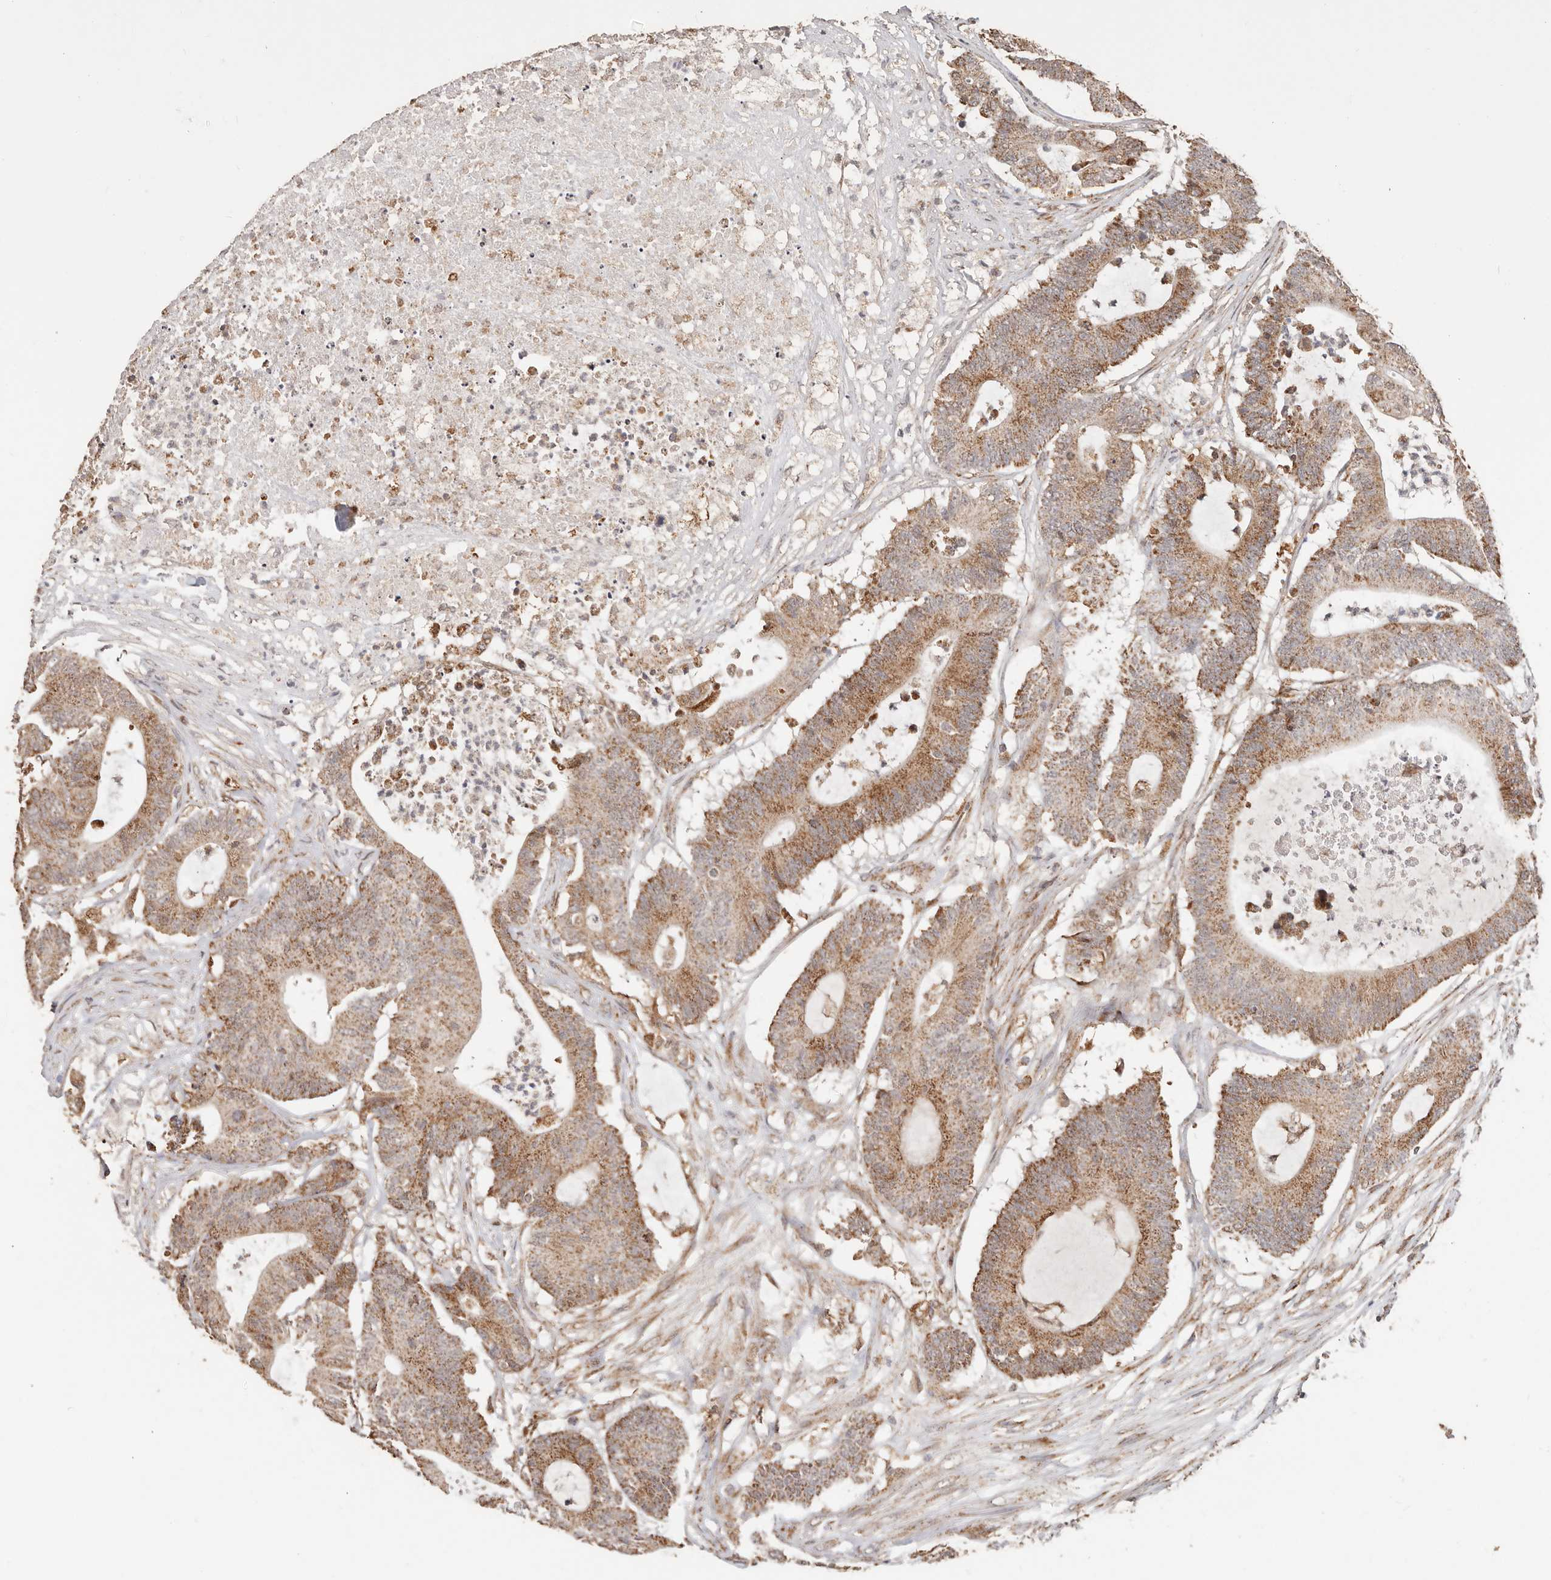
{"staining": {"intensity": "moderate", "quantity": ">75%", "location": "cytoplasmic/membranous"}, "tissue": "colorectal cancer", "cell_type": "Tumor cells", "image_type": "cancer", "snomed": [{"axis": "morphology", "description": "Adenocarcinoma, NOS"}, {"axis": "topography", "description": "Colon"}], "caption": "Colorectal cancer tissue displays moderate cytoplasmic/membranous staining in about >75% of tumor cells, visualized by immunohistochemistry.", "gene": "NDUFB11", "patient": {"sex": "female", "age": 84}}